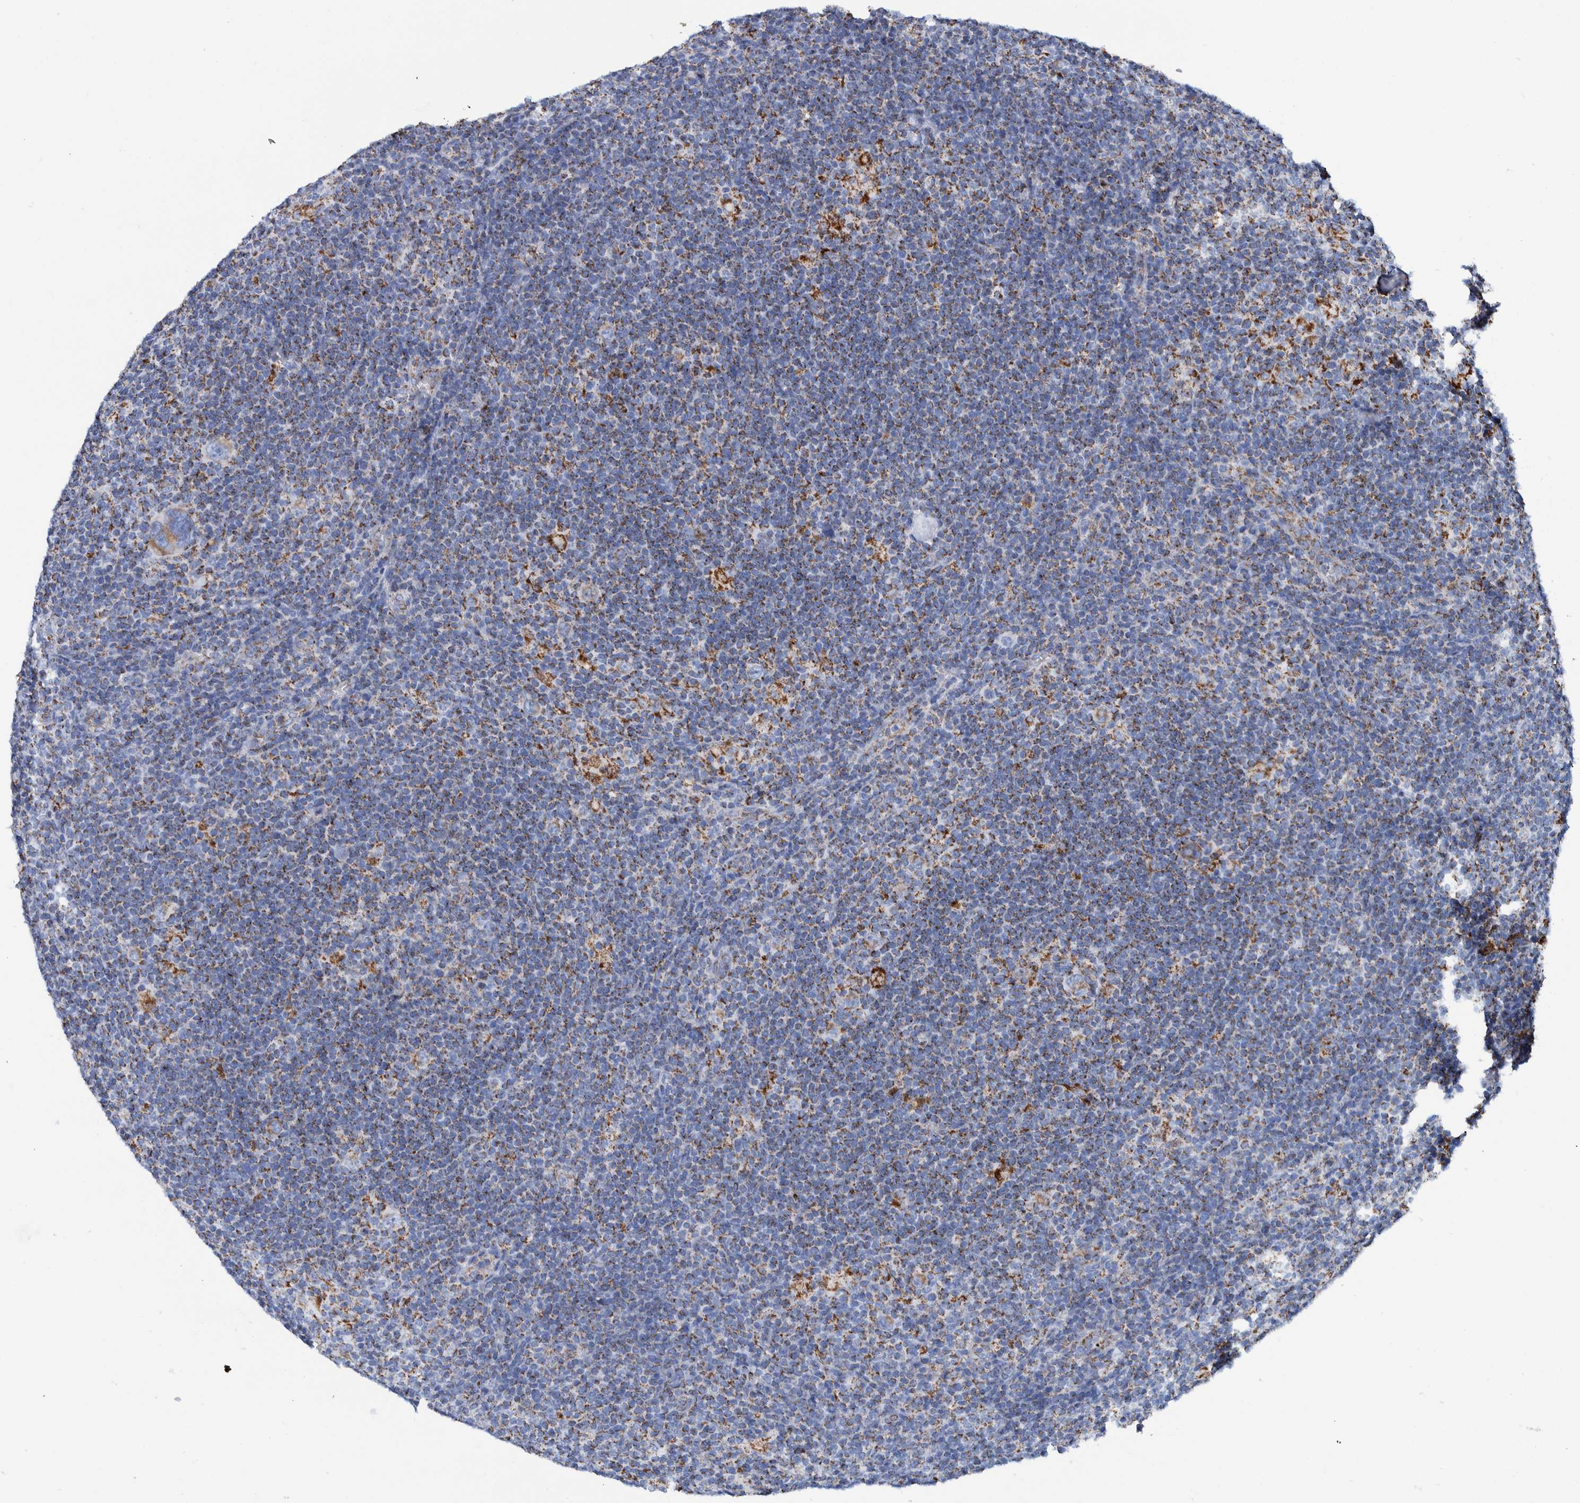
{"staining": {"intensity": "weak", "quantity": ">75%", "location": "cytoplasmic/membranous"}, "tissue": "lymphoma", "cell_type": "Tumor cells", "image_type": "cancer", "snomed": [{"axis": "morphology", "description": "Hodgkin's disease, NOS"}, {"axis": "topography", "description": "Lymph node"}], "caption": "Immunohistochemistry (IHC) (DAB) staining of Hodgkin's disease exhibits weak cytoplasmic/membranous protein positivity in approximately >75% of tumor cells. The protein is stained brown, and the nuclei are stained in blue (DAB IHC with brightfield microscopy, high magnification).", "gene": "DECR1", "patient": {"sex": "female", "age": 57}}